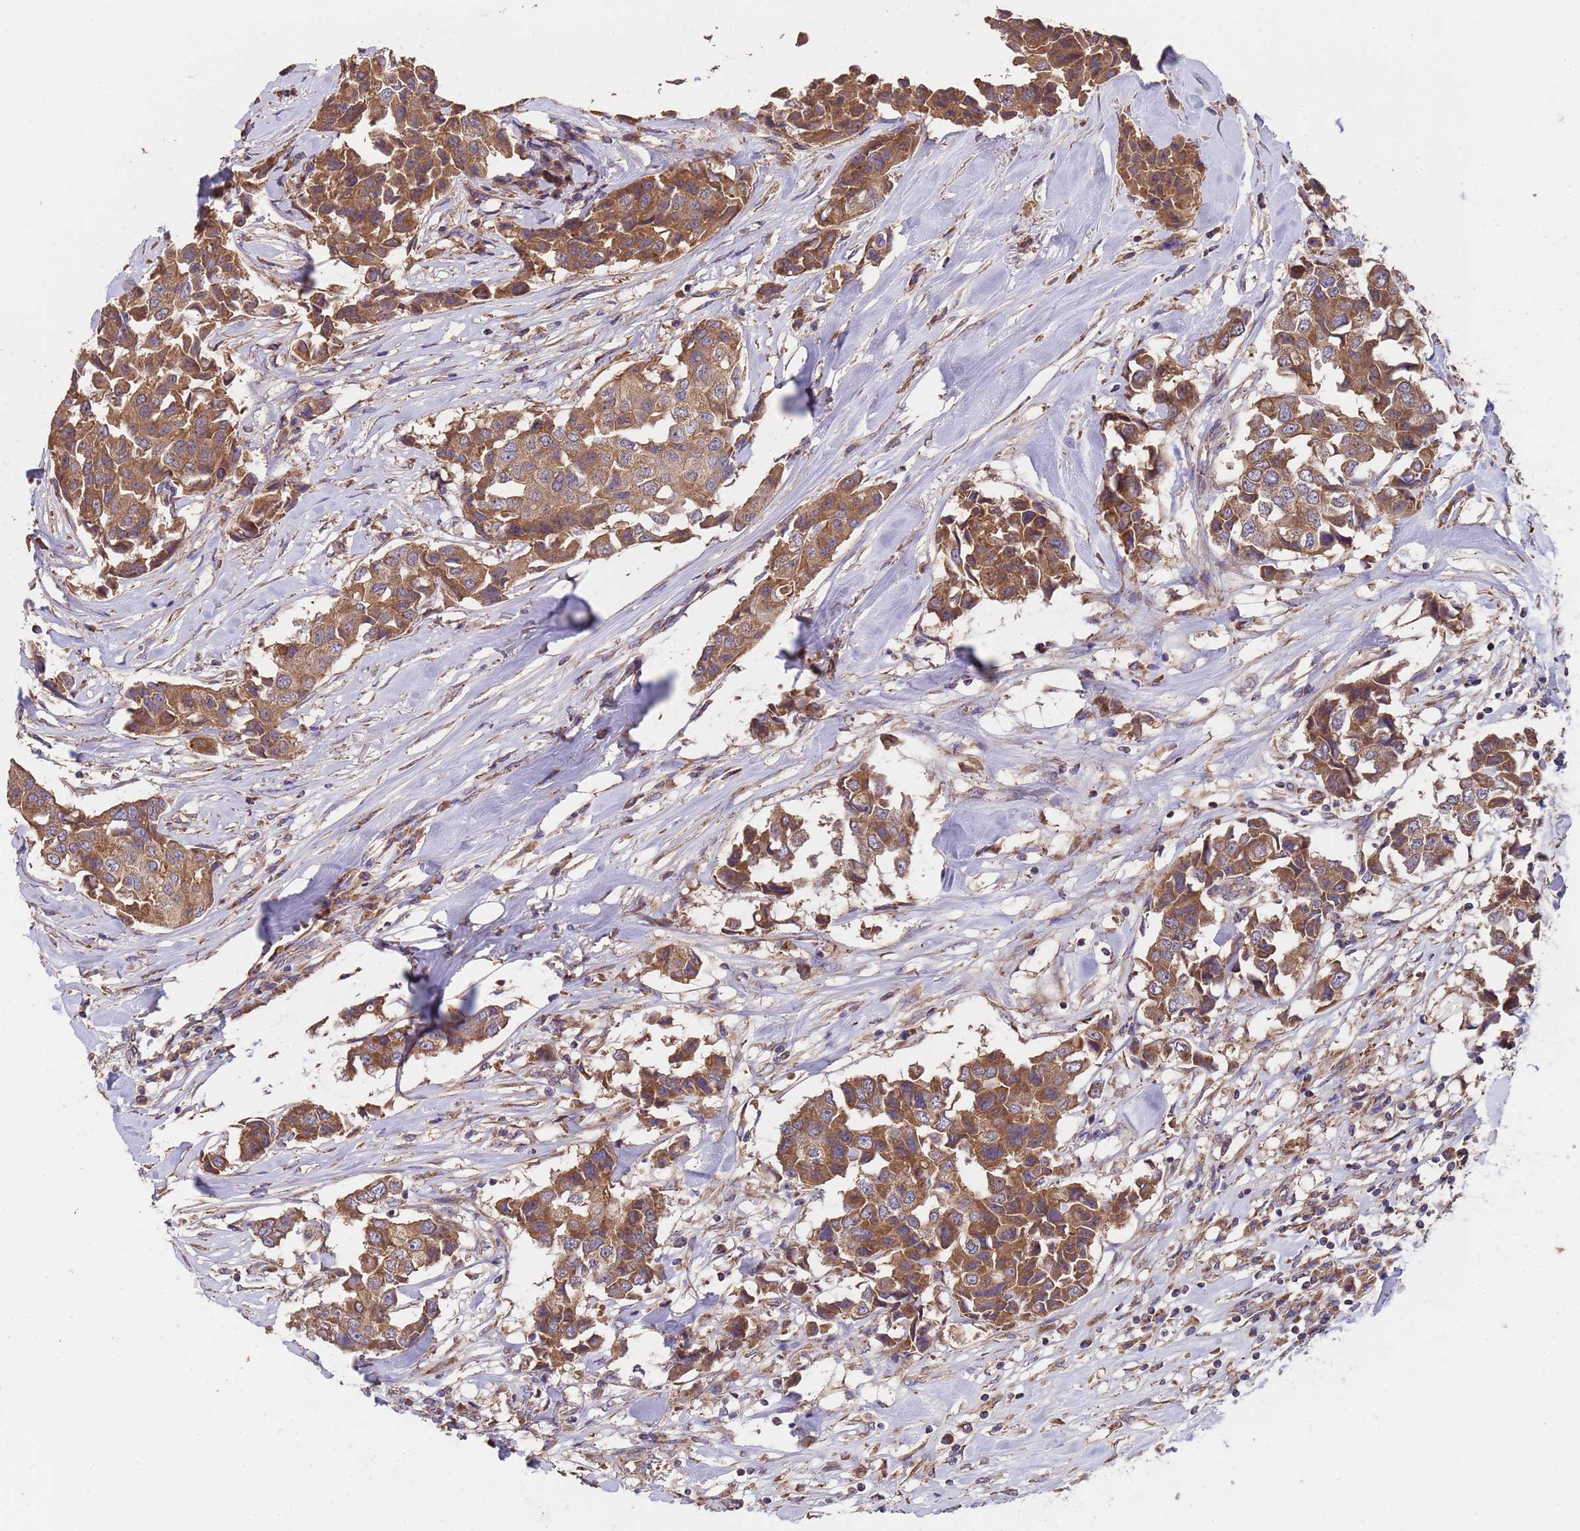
{"staining": {"intensity": "moderate", "quantity": ">75%", "location": "cytoplasmic/membranous"}, "tissue": "breast cancer", "cell_type": "Tumor cells", "image_type": "cancer", "snomed": [{"axis": "morphology", "description": "Duct carcinoma"}, {"axis": "topography", "description": "Breast"}], "caption": "Breast cancer tissue exhibits moderate cytoplasmic/membranous positivity in approximately >75% of tumor cells", "gene": "EEF1AKMT1", "patient": {"sex": "female", "age": 80}}